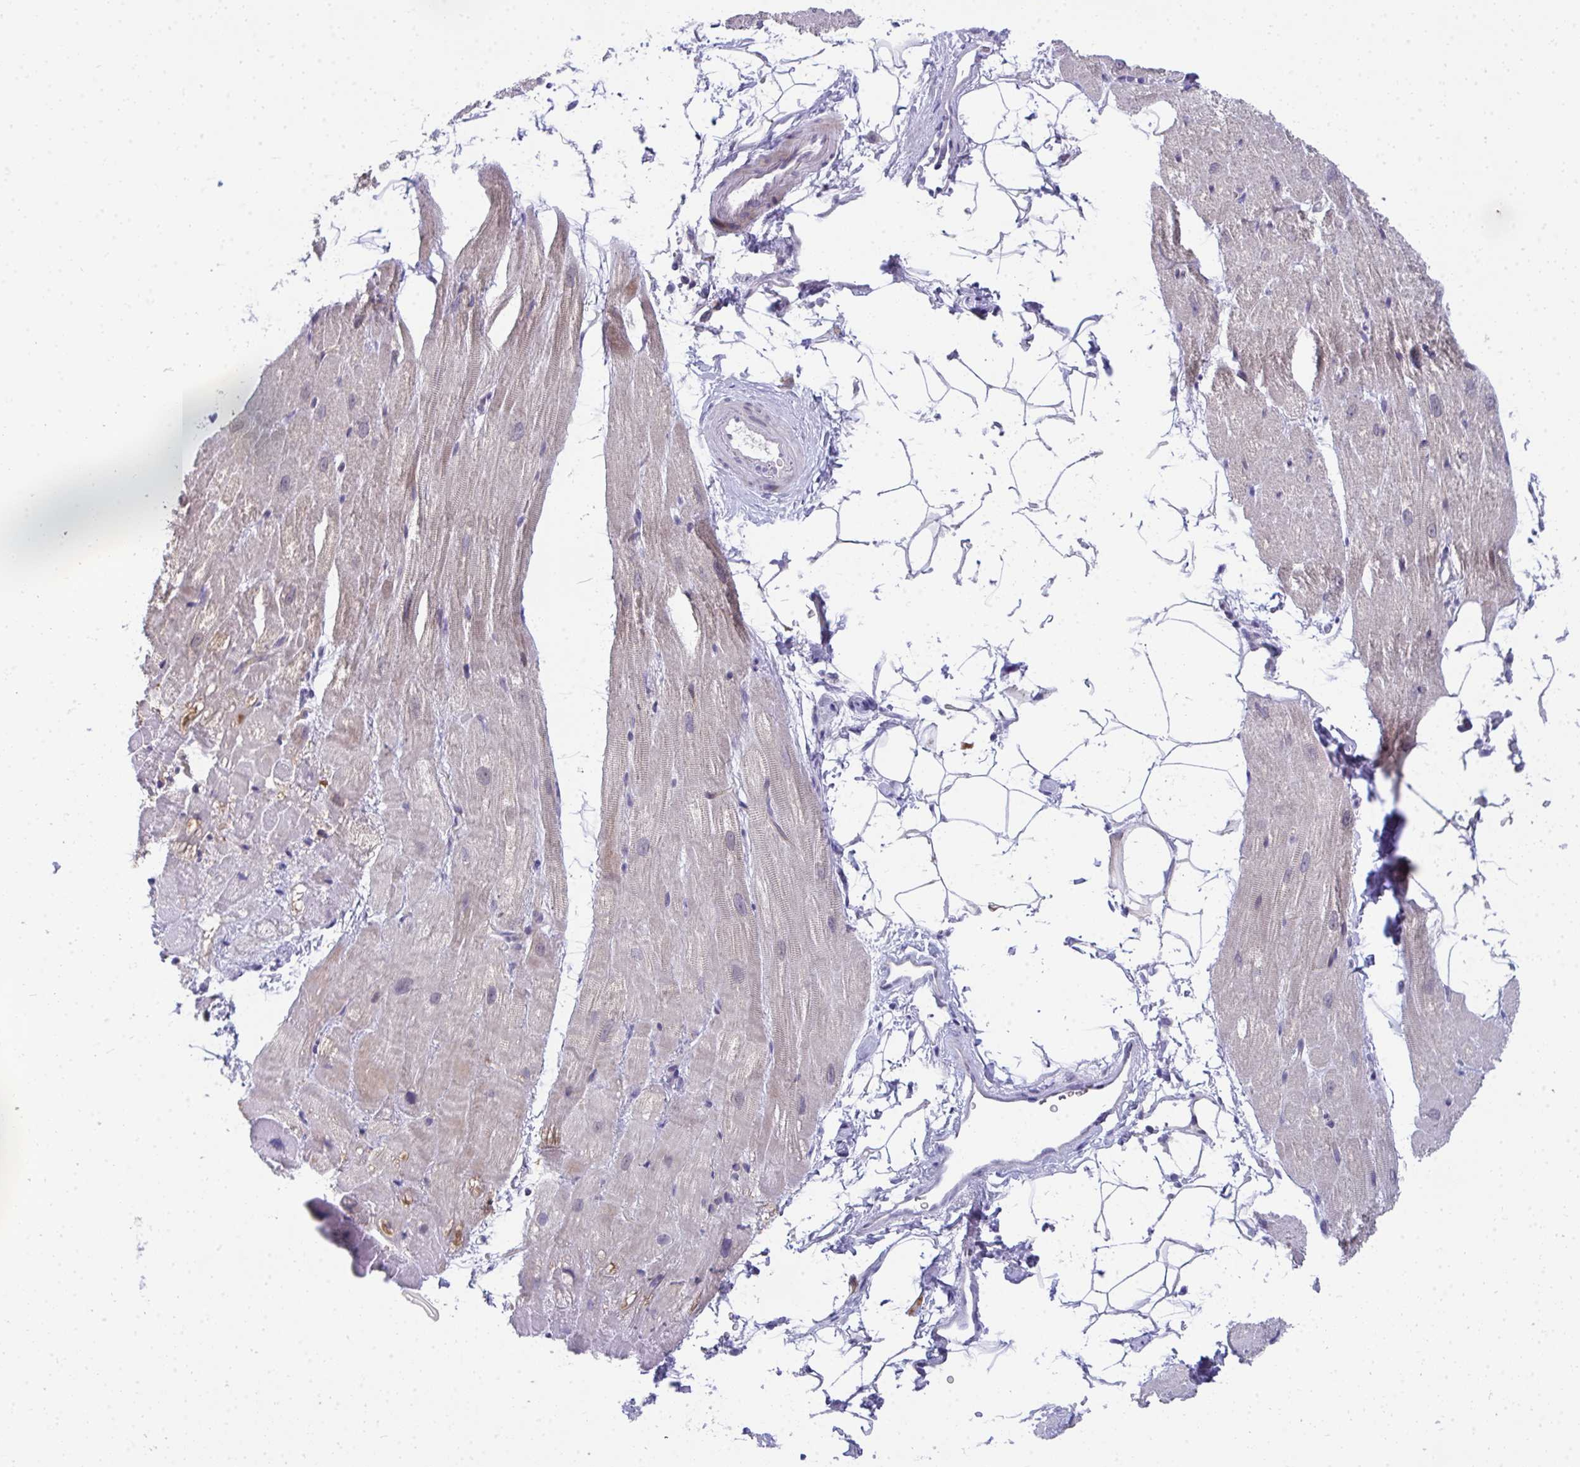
{"staining": {"intensity": "weak", "quantity": ">75%", "location": "cytoplasmic/membranous"}, "tissue": "heart muscle", "cell_type": "Cardiomyocytes", "image_type": "normal", "snomed": [{"axis": "morphology", "description": "Normal tissue, NOS"}, {"axis": "topography", "description": "Heart"}], "caption": "Benign heart muscle displays weak cytoplasmic/membranous positivity in approximately >75% of cardiomyocytes.", "gene": "TMEM82", "patient": {"sex": "male", "age": 62}}